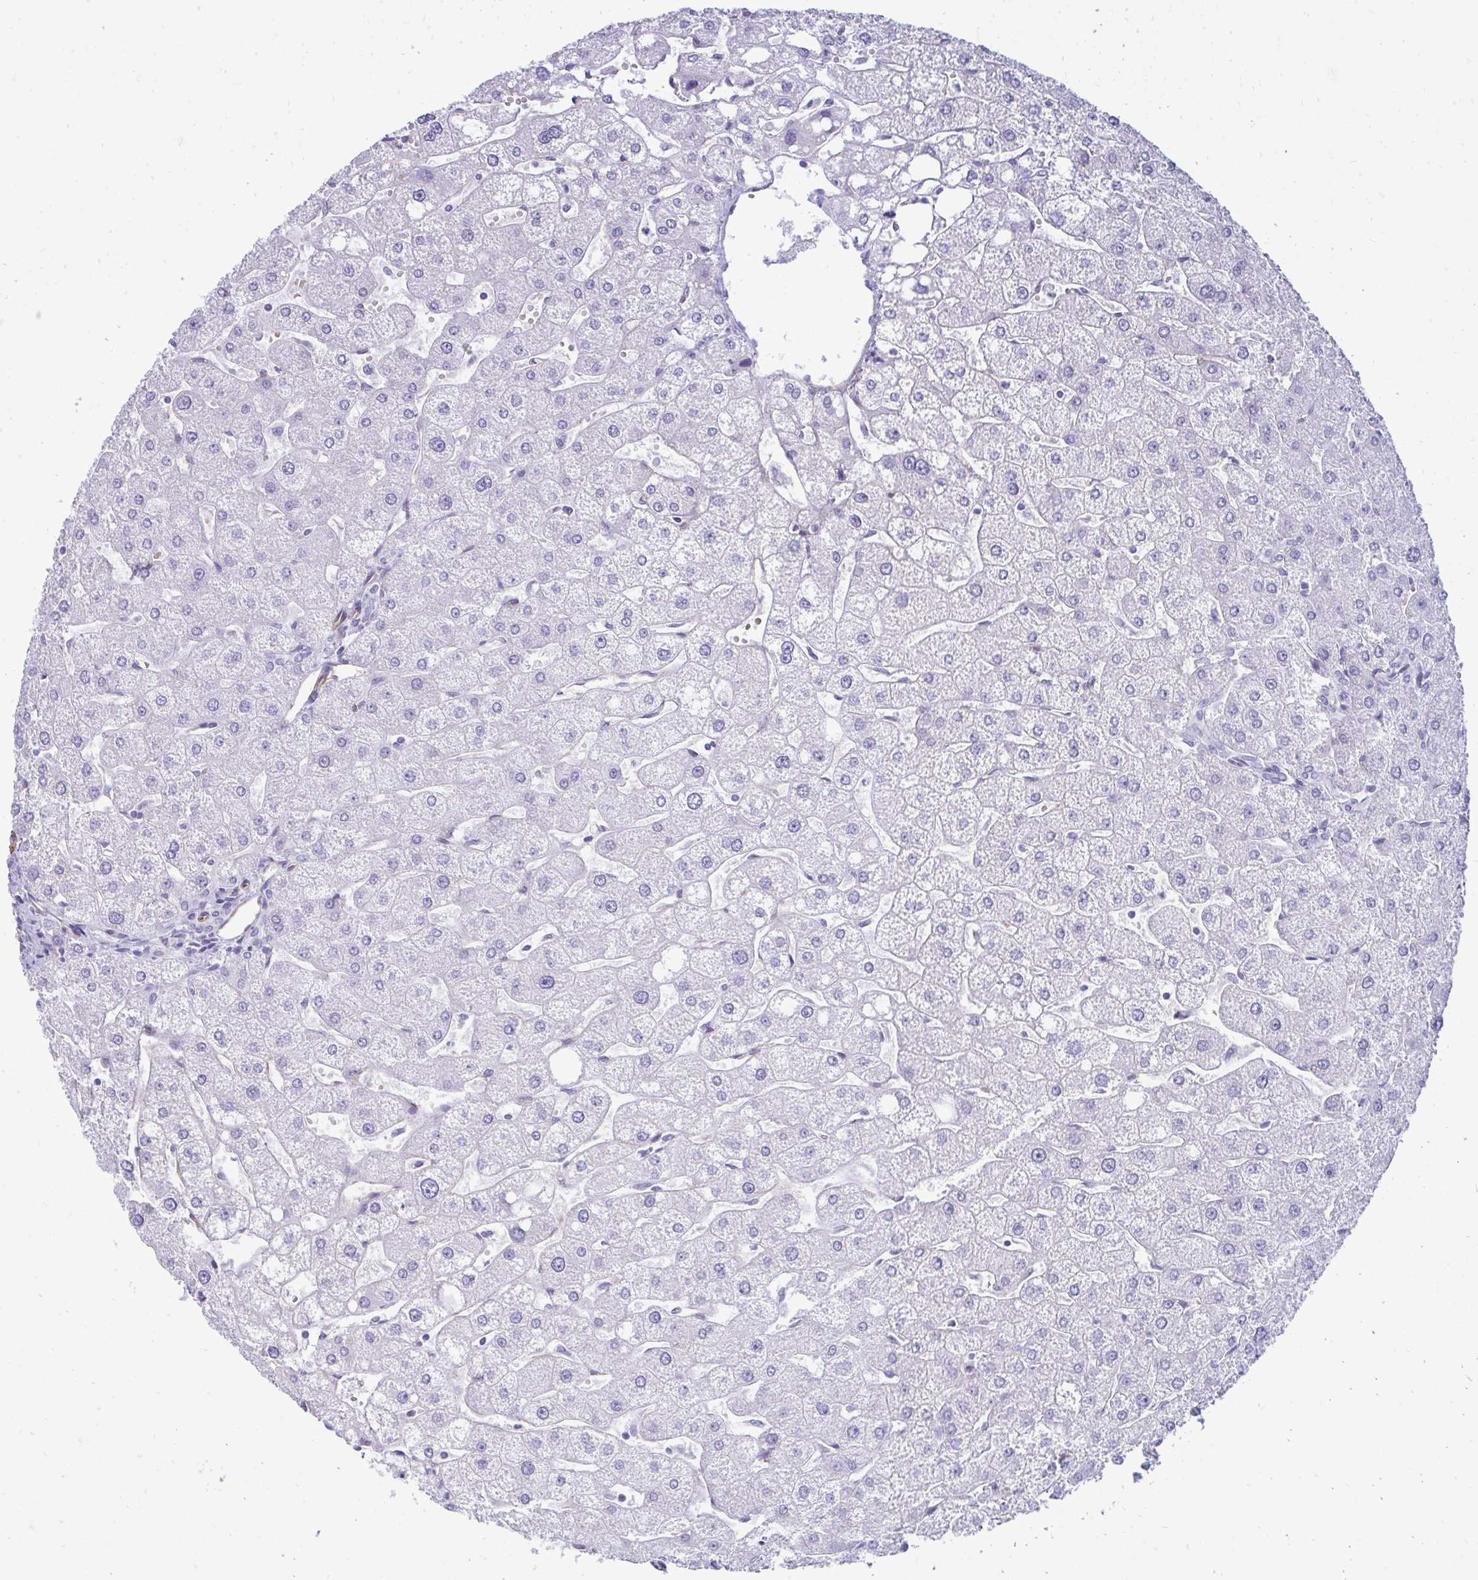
{"staining": {"intensity": "negative", "quantity": "none", "location": "none"}, "tissue": "liver", "cell_type": "Cholangiocytes", "image_type": "normal", "snomed": [{"axis": "morphology", "description": "Normal tissue, NOS"}, {"axis": "topography", "description": "Liver"}], "caption": "There is no significant staining in cholangiocytes of liver. (DAB immunohistochemistry (IHC) visualized using brightfield microscopy, high magnification).", "gene": "UBL3", "patient": {"sex": "male", "age": 67}}